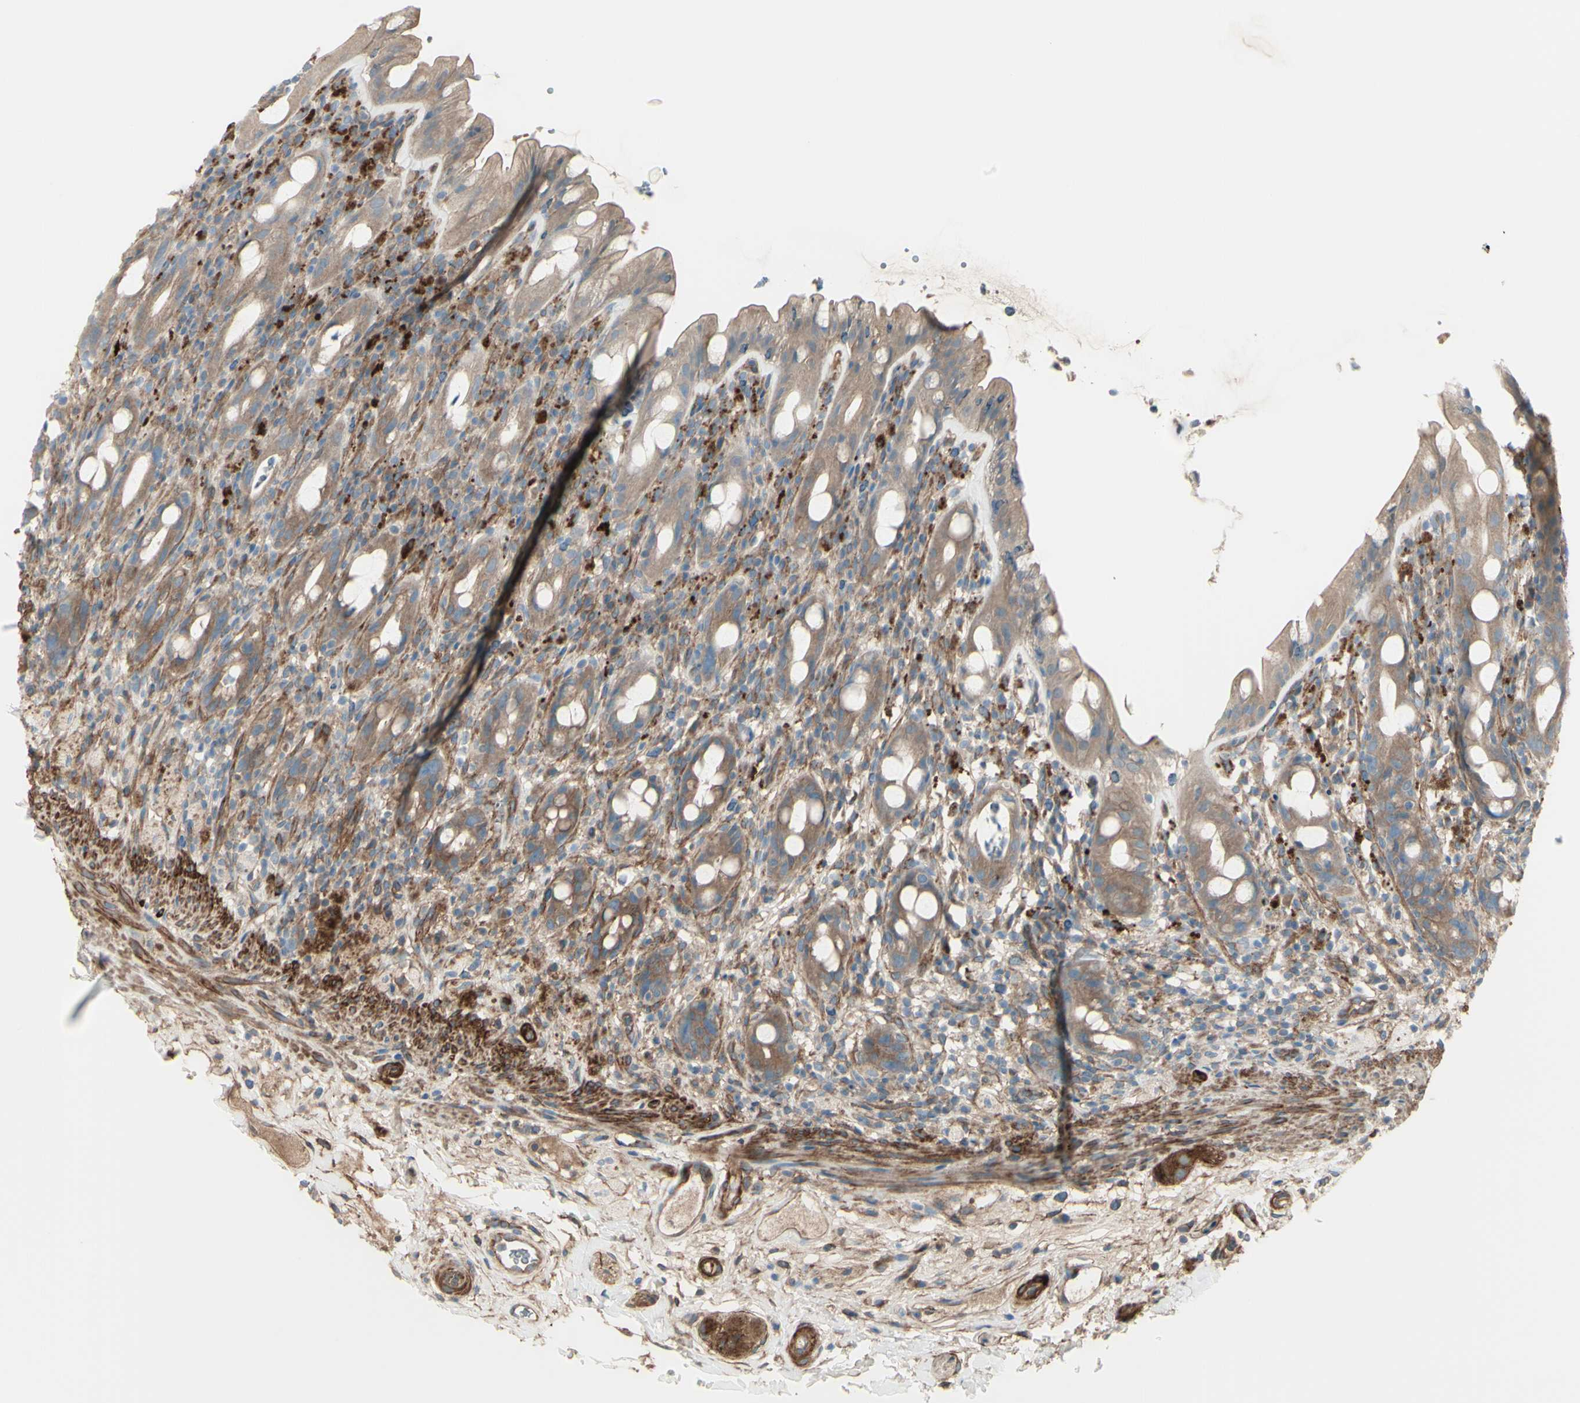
{"staining": {"intensity": "weak", "quantity": ">75%", "location": "cytoplasmic/membranous"}, "tissue": "rectum", "cell_type": "Glandular cells", "image_type": "normal", "snomed": [{"axis": "morphology", "description": "Normal tissue, NOS"}, {"axis": "topography", "description": "Rectum"}], "caption": "Immunohistochemical staining of unremarkable human rectum demonstrates low levels of weak cytoplasmic/membranous expression in approximately >75% of glandular cells. Using DAB (3,3'-diaminobenzidine) (brown) and hematoxylin (blue) stains, captured at high magnification using brightfield microscopy.", "gene": "PCDHGA10", "patient": {"sex": "male", "age": 44}}